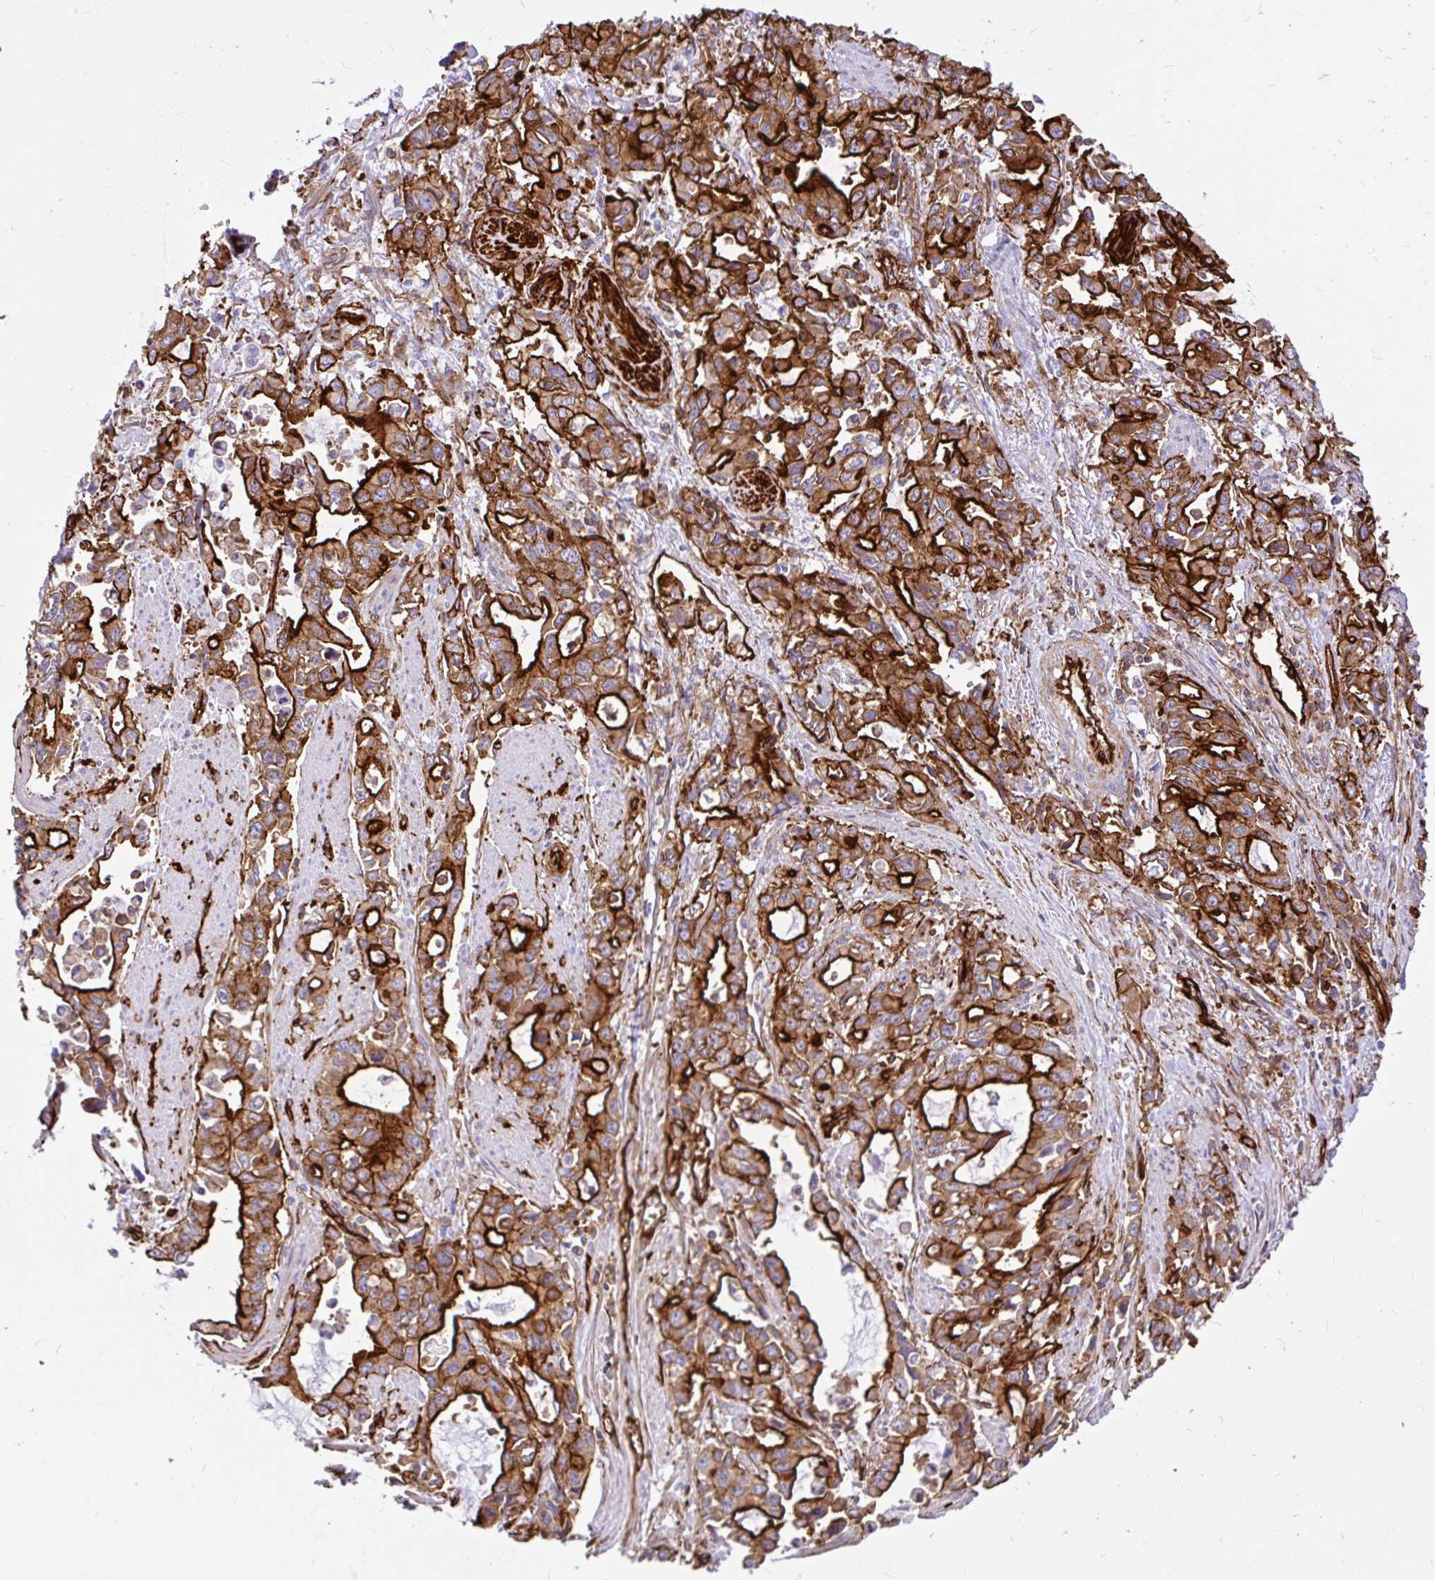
{"staining": {"intensity": "strong", "quantity": ">75%", "location": "cytoplasmic/membranous"}, "tissue": "stomach cancer", "cell_type": "Tumor cells", "image_type": "cancer", "snomed": [{"axis": "morphology", "description": "Adenocarcinoma, NOS"}, {"axis": "topography", "description": "Stomach, upper"}], "caption": "A high-resolution histopathology image shows IHC staining of stomach cancer (adenocarcinoma), which shows strong cytoplasmic/membranous positivity in approximately >75% of tumor cells.", "gene": "MAP1LC3B", "patient": {"sex": "male", "age": 85}}